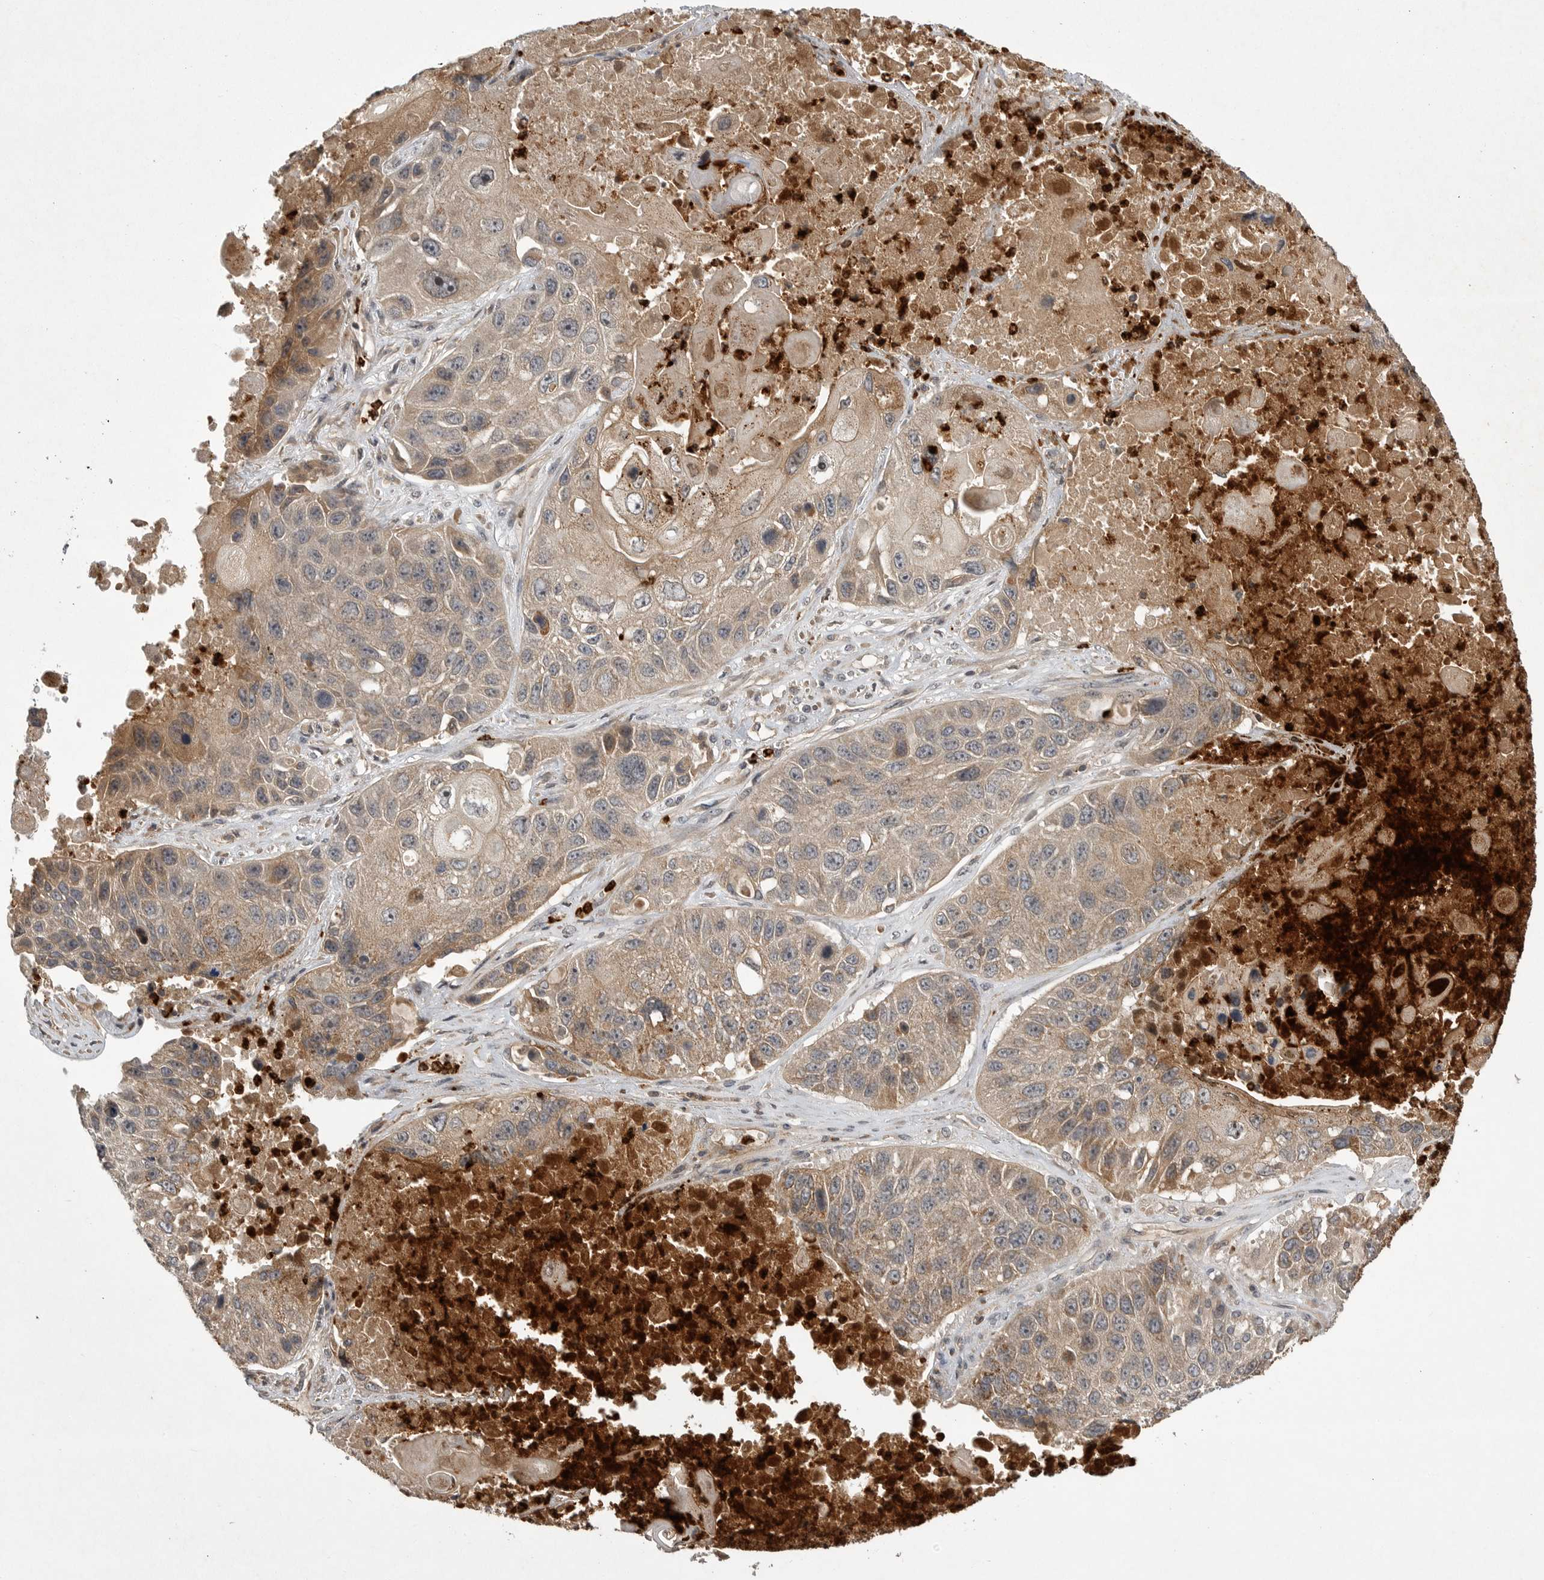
{"staining": {"intensity": "weak", "quantity": "25%-75%", "location": "cytoplasmic/membranous"}, "tissue": "lung cancer", "cell_type": "Tumor cells", "image_type": "cancer", "snomed": [{"axis": "morphology", "description": "Squamous cell carcinoma, NOS"}, {"axis": "topography", "description": "Lung"}], "caption": "IHC (DAB) staining of human lung cancer (squamous cell carcinoma) demonstrates weak cytoplasmic/membranous protein staining in approximately 25%-75% of tumor cells. Using DAB (3,3'-diaminobenzidine) (brown) and hematoxylin (blue) stains, captured at high magnification using brightfield microscopy.", "gene": "UBE3D", "patient": {"sex": "male", "age": 61}}